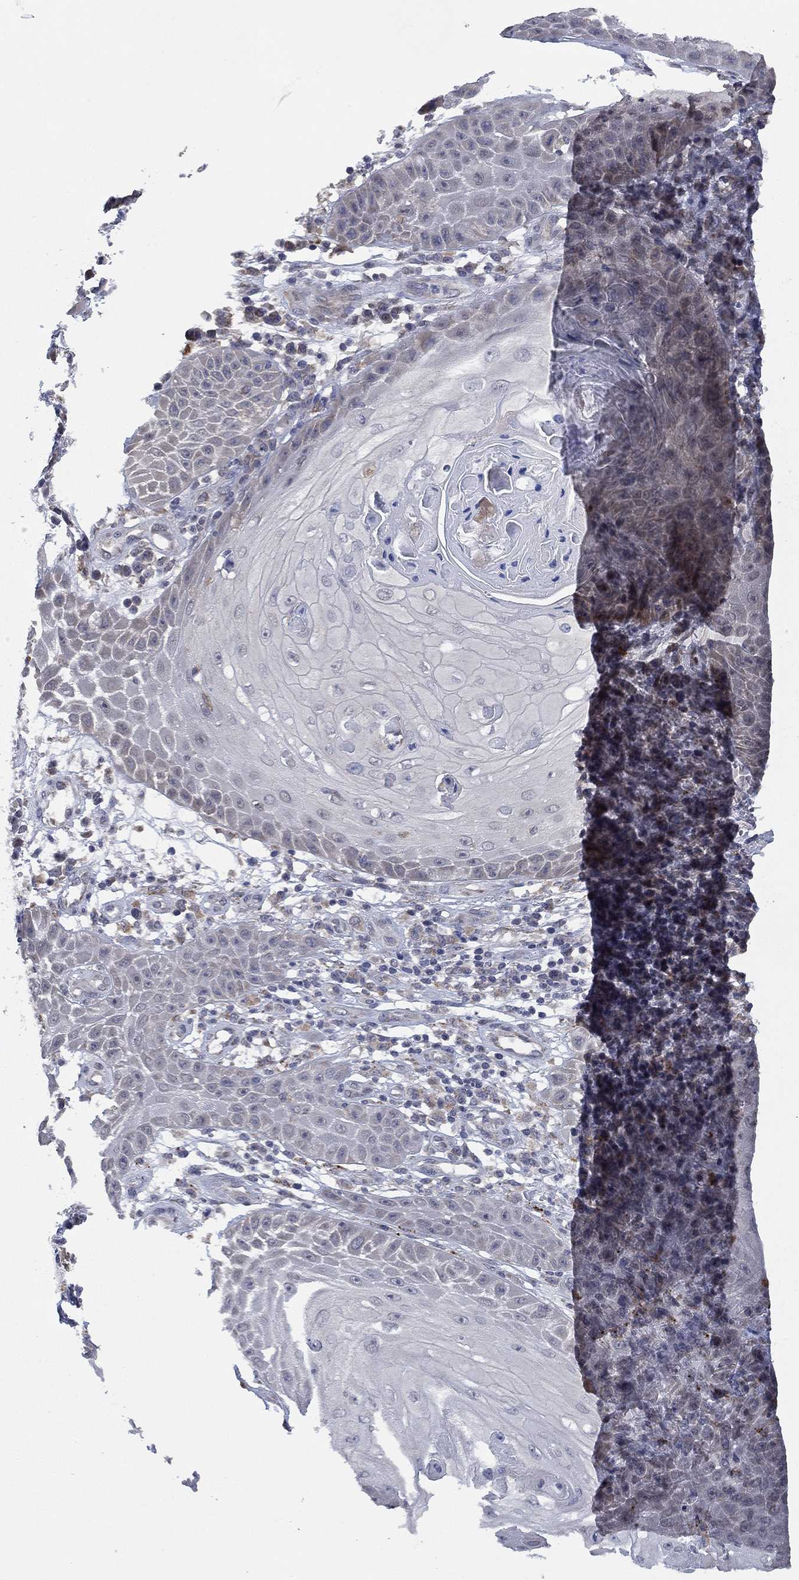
{"staining": {"intensity": "negative", "quantity": "none", "location": "none"}, "tissue": "skin cancer", "cell_type": "Tumor cells", "image_type": "cancer", "snomed": [{"axis": "morphology", "description": "Squamous cell carcinoma, NOS"}, {"axis": "topography", "description": "Skin"}], "caption": "There is no significant positivity in tumor cells of skin cancer (squamous cell carcinoma).", "gene": "SELENOO", "patient": {"sex": "male", "age": 70}}